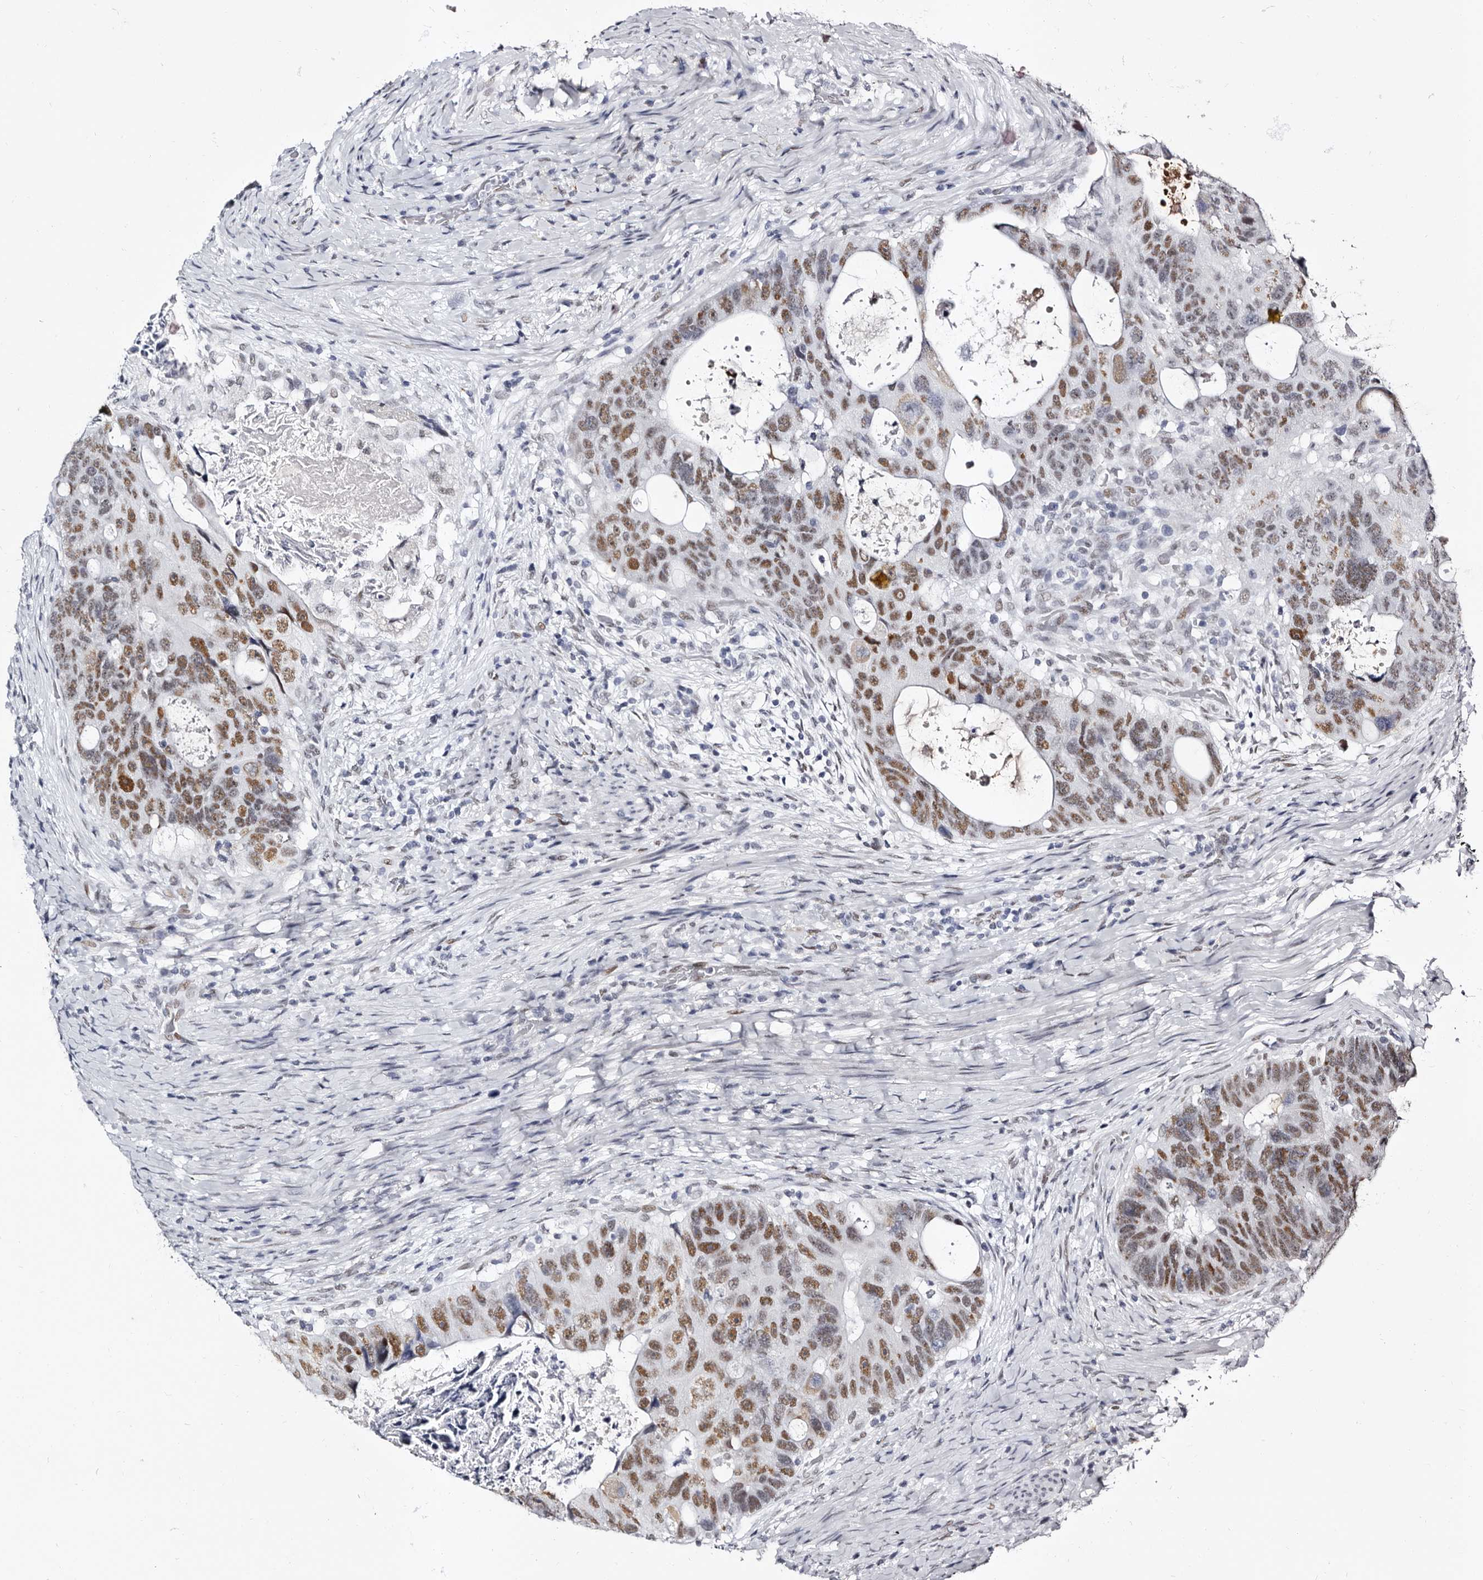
{"staining": {"intensity": "moderate", "quantity": ">75%", "location": "nuclear"}, "tissue": "colorectal cancer", "cell_type": "Tumor cells", "image_type": "cancer", "snomed": [{"axis": "morphology", "description": "Adenocarcinoma, NOS"}, {"axis": "topography", "description": "Rectum"}], "caption": "Immunohistochemistry micrograph of neoplastic tissue: colorectal cancer stained using immunohistochemistry (IHC) exhibits medium levels of moderate protein expression localized specifically in the nuclear of tumor cells, appearing as a nuclear brown color.", "gene": "ZNF326", "patient": {"sex": "male", "age": 59}}